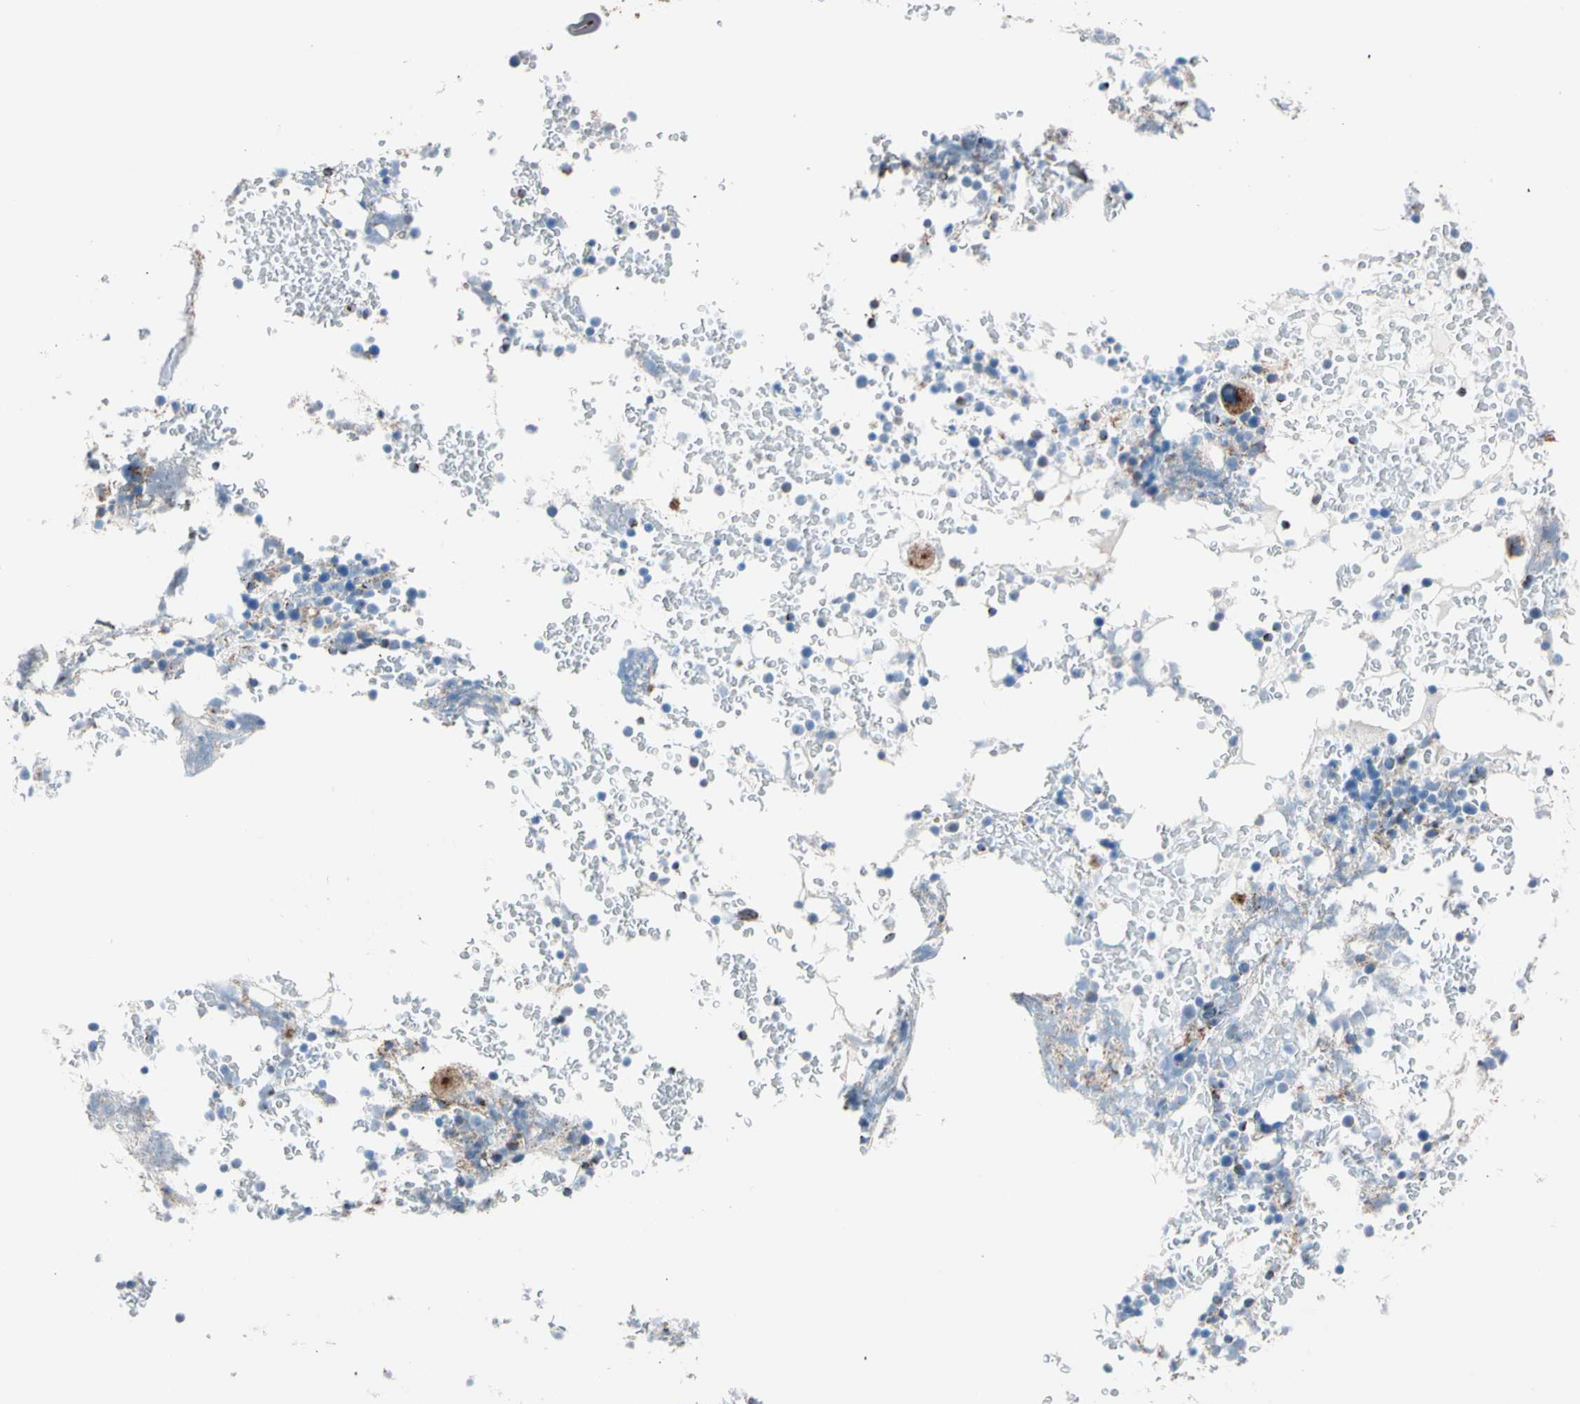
{"staining": {"intensity": "strong", "quantity": "<25%", "location": "cytoplasmic/membranous"}, "tissue": "bone marrow", "cell_type": "Hematopoietic cells", "image_type": "normal", "snomed": [{"axis": "morphology", "description": "Normal tissue, NOS"}, {"axis": "topography", "description": "Bone marrow"}], "caption": "Immunohistochemistry image of unremarkable bone marrow: bone marrow stained using IHC shows medium levels of strong protein expression localized specifically in the cytoplasmic/membranous of hematopoietic cells, appearing as a cytoplasmic/membranous brown color.", "gene": "HK1", "patient": {"sex": "female", "age": 66}}